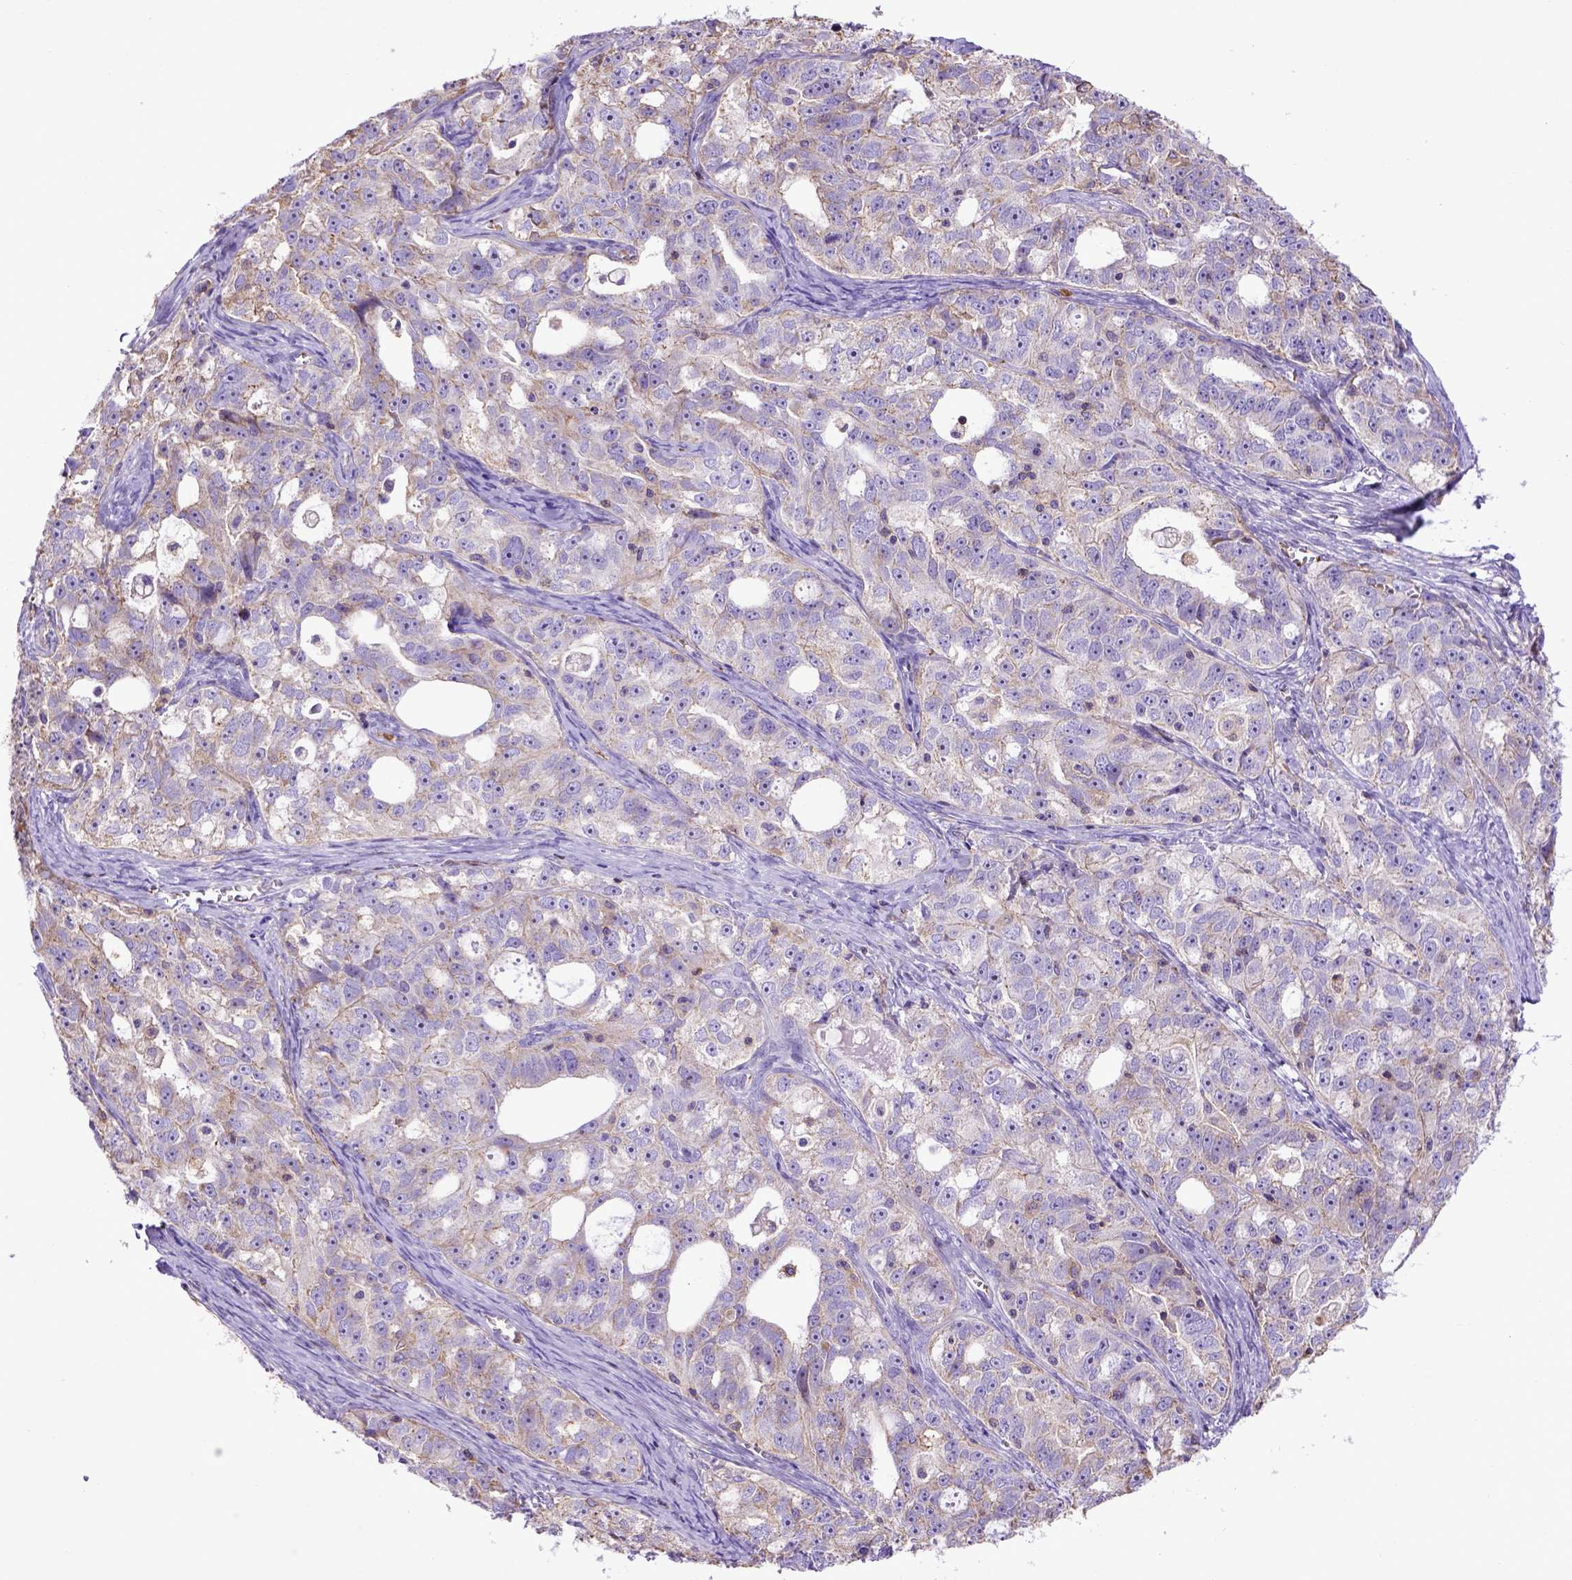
{"staining": {"intensity": "negative", "quantity": "none", "location": "none"}, "tissue": "ovarian cancer", "cell_type": "Tumor cells", "image_type": "cancer", "snomed": [{"axis": "morphology", "description": "Cystadenocarcinoma, serous, NOS"}, {"axis": "topography", "description": "Ovary"}], "caption": "The photomicrograph shows no significant staining in tumor cells of ovarian cancer (serous cystadenocarcinoma). The staining was performed using DAB to visualize the protein expression in brown, while the nuclei were stained in blue with hematoxylin (Magnification: 20x).", "gene": "ASAH2", "patient": {"sex": "female", "age": 51}}